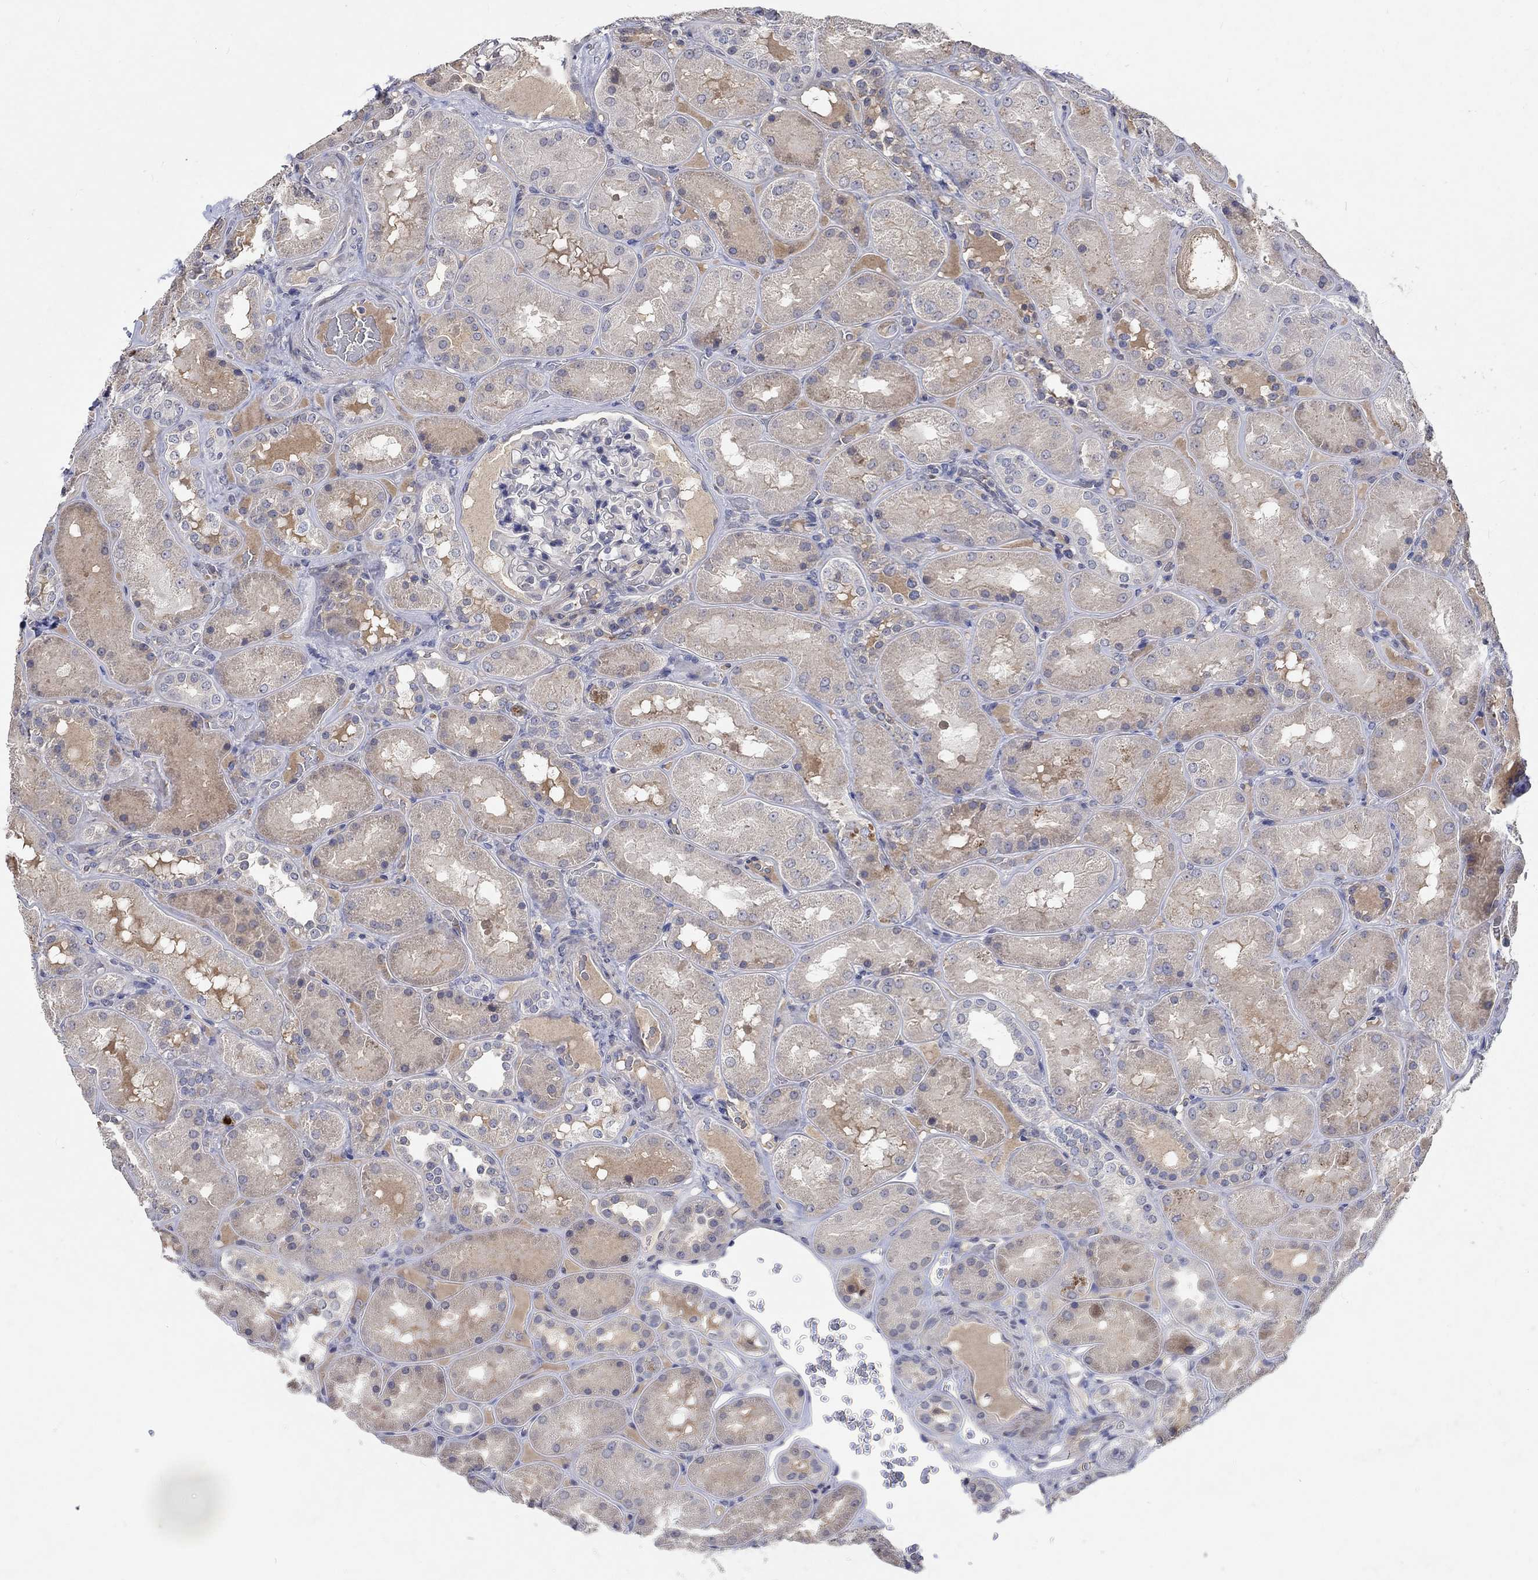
{"staining": {"intensity": "negative", "quantity": "none", "location": "none"}, "tissue": "kidney", "cell_type": "Cells in glomeruli", "image_type": "normal", "snomed": [{"axis": "morphology", "description": "Normal tissue, NOS"}, {"axis": "topography", "description": "Kidney"}], "caption": "Immunohistochemistry of normal kidney demonstrates no staining in cells in glomeruli. The staining was performed using DAB (3,3'-diaminobenzidine) to visualize the protein expression in brown, while the nuclei were stained in blue with hematoxylin (Magnification: 20x).", "gene": "TMEM169", "patient": {"sex": "male", "age": 73}}